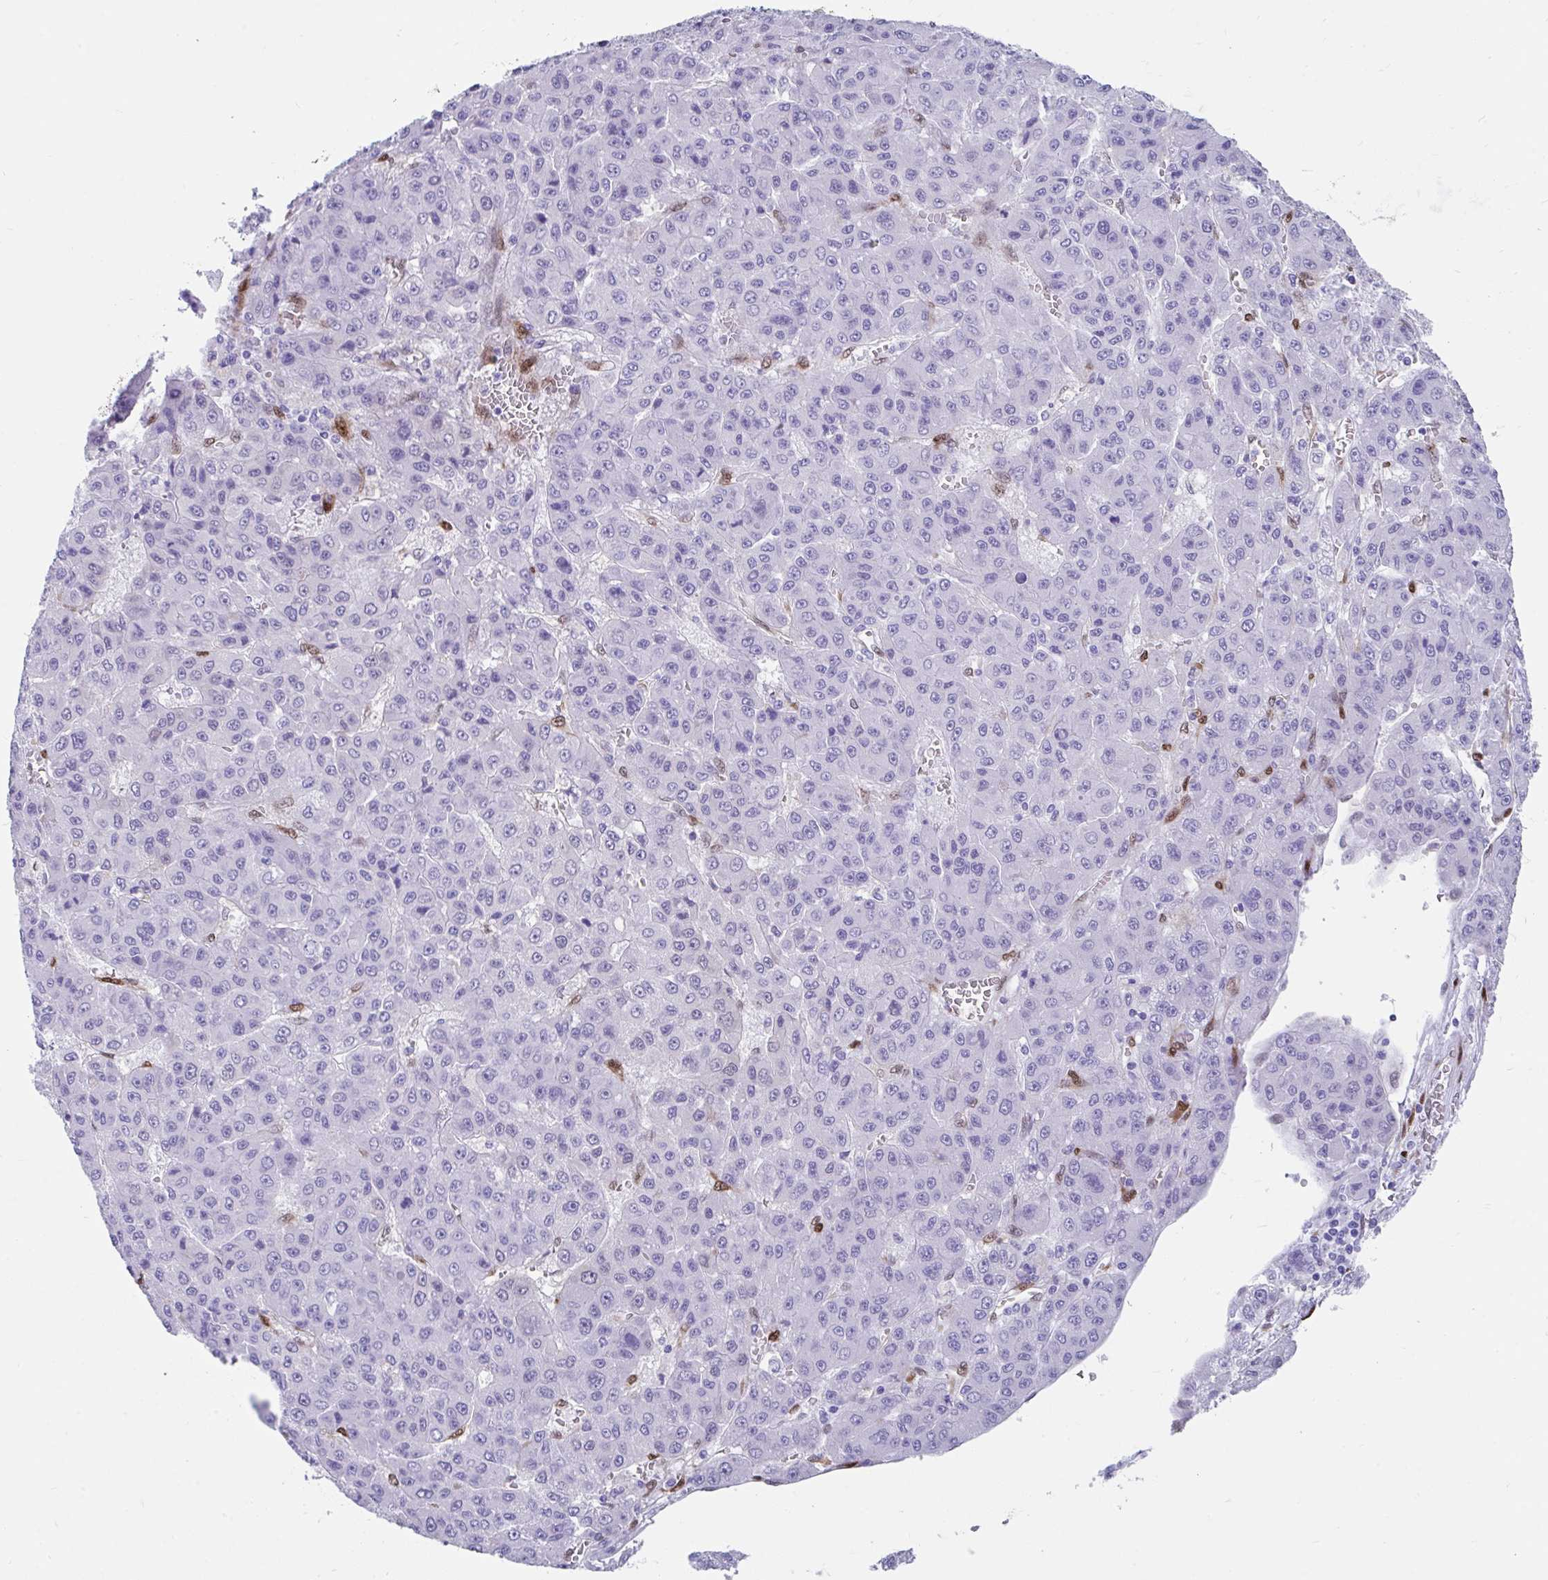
{"staining": {"intensity": "negative", "quantity": "none", "location": "none"}, "tissue": "liver cancer", "cell_type": "Tumor cells", "image_type": "cancer", "snomed": [{"axis": "morphology", "description": "Carcinoma, Hepatocellular, NOS"}, {"axis": "topography", "description": "Liver"}], "caption": "Immunohistochemical staining of hepatocellular carcinoma (liver) reveals no significant staining in tumor cells.", "gene": "RBPMS", "patient": {"sex": "male", "age": 70}}